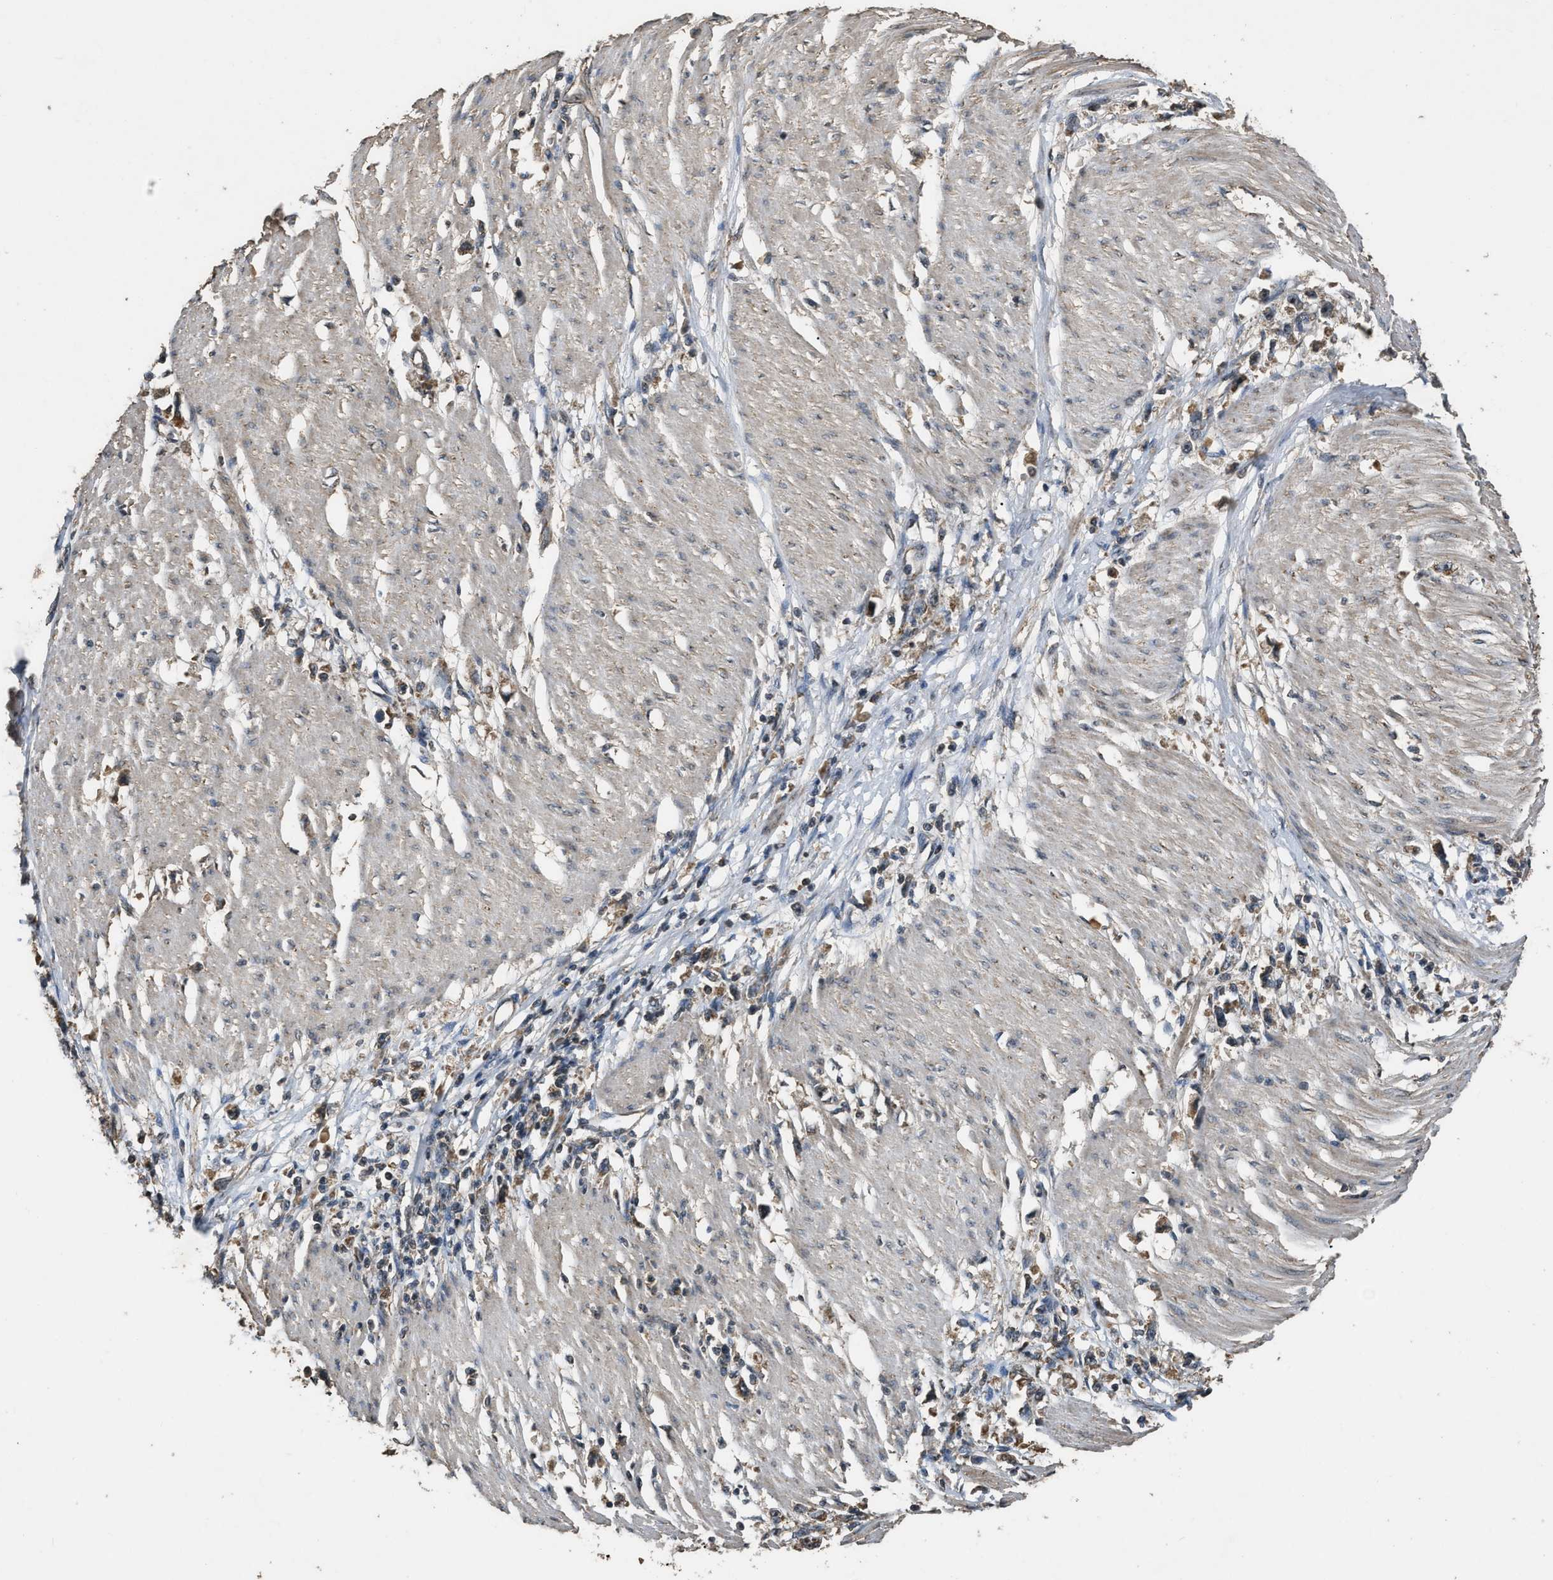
{"staining": {"intensity": "weak", "quantity": ">75%", "location": "cytoplasmic/membranous"}, "tissue": "stomach cancer", "cell_type": "Tumor cells", "image_type": "cancer", "snomed": [{"axis": "morphology", "description": "Adenocarcinoma, NOS"}, {"axis": "topography", "description": "Stomach"}], "caption": "Stomach adenocarcinoma was stained to show a protein in brown. There is low levels of weak cytoplasmic/membranous positivity in about >75% of tumor cells. (DAB (3,3'-diaminobenzidine) = brown stain, brightfield microscopy at high magnification).", "gene": "DENND6B", "patient": {"sex": "female", "age": 59}}